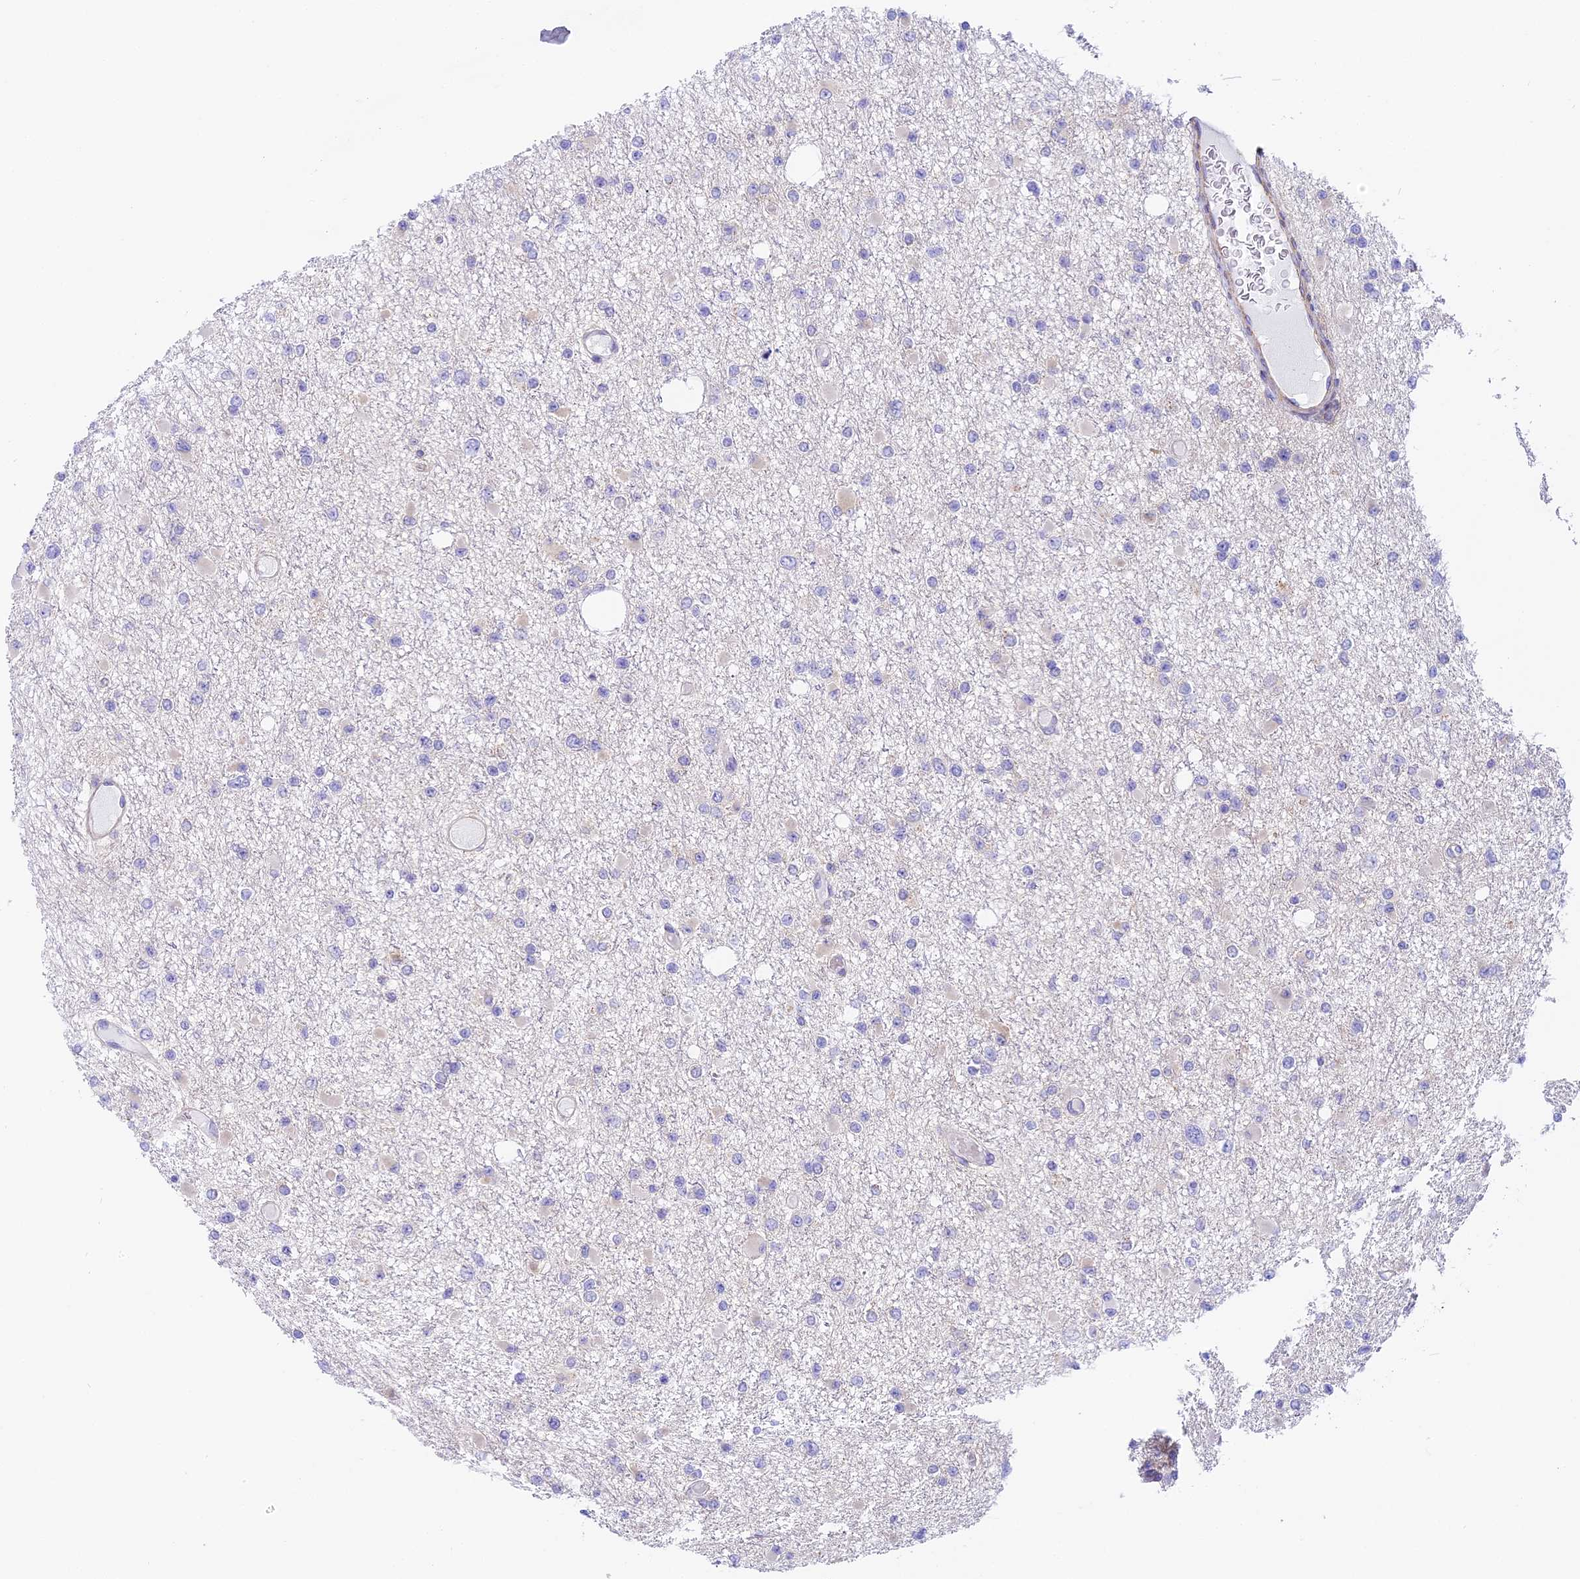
{"staining": {"intensity": "negative", "quantity": "none", "location": "none"}, "tissue": "glioma", "cell_type": "Tumor cells", "image_type": "cancer", "snomed": [{"axis": "morphology", "description": "Glioma, malignant, Low grade"}, {"axis": "topography", "description": "Brain"}], "caption": "IHC image of neoplastic tissue: human glioma stained with DAB (3,3'-diaminobenzidine) reveals no significant protein positivity in tumor cells.", "gene": "HOMER3", "patient": {"sex": "female", "age": 22}}